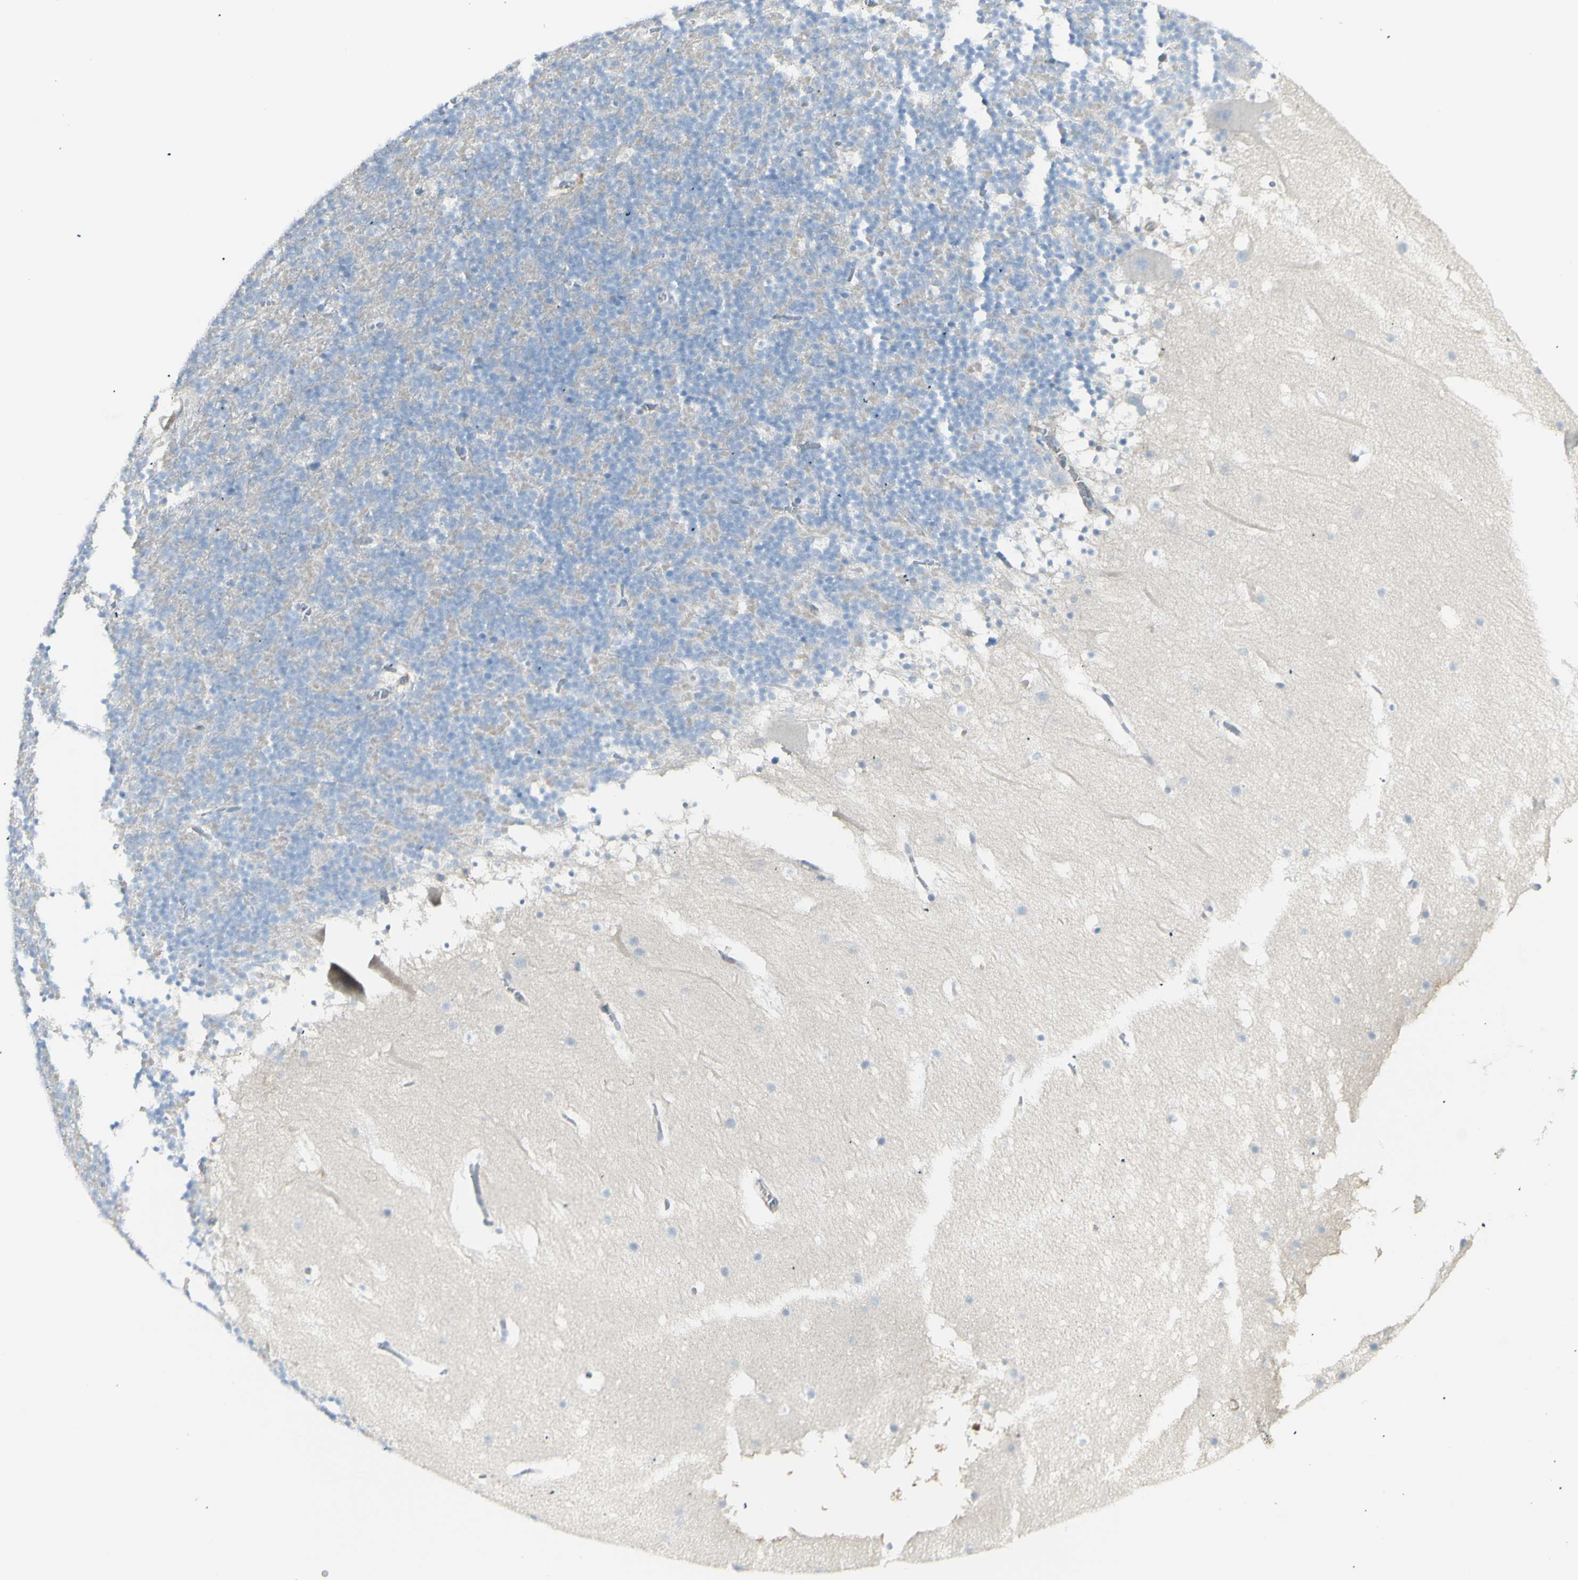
{"staining": {"intensity": "negative", "quantity": "none", "location": "none"}, "tissue": "cerebellum", "cell_type": "Cells in granular layer", "image_type": "normal", "snomed": [{"axis": "morphology", "description": "Normal tissue, NOS"}, {"axis": "topography", "description": "Cerebellum"}], "caption": "Photomicrograph shows no significant protein positivity in cells in granular layer of benign cerebellum.", "gene": "NDST4", "patient": {"sex": "male", "age": 45}}